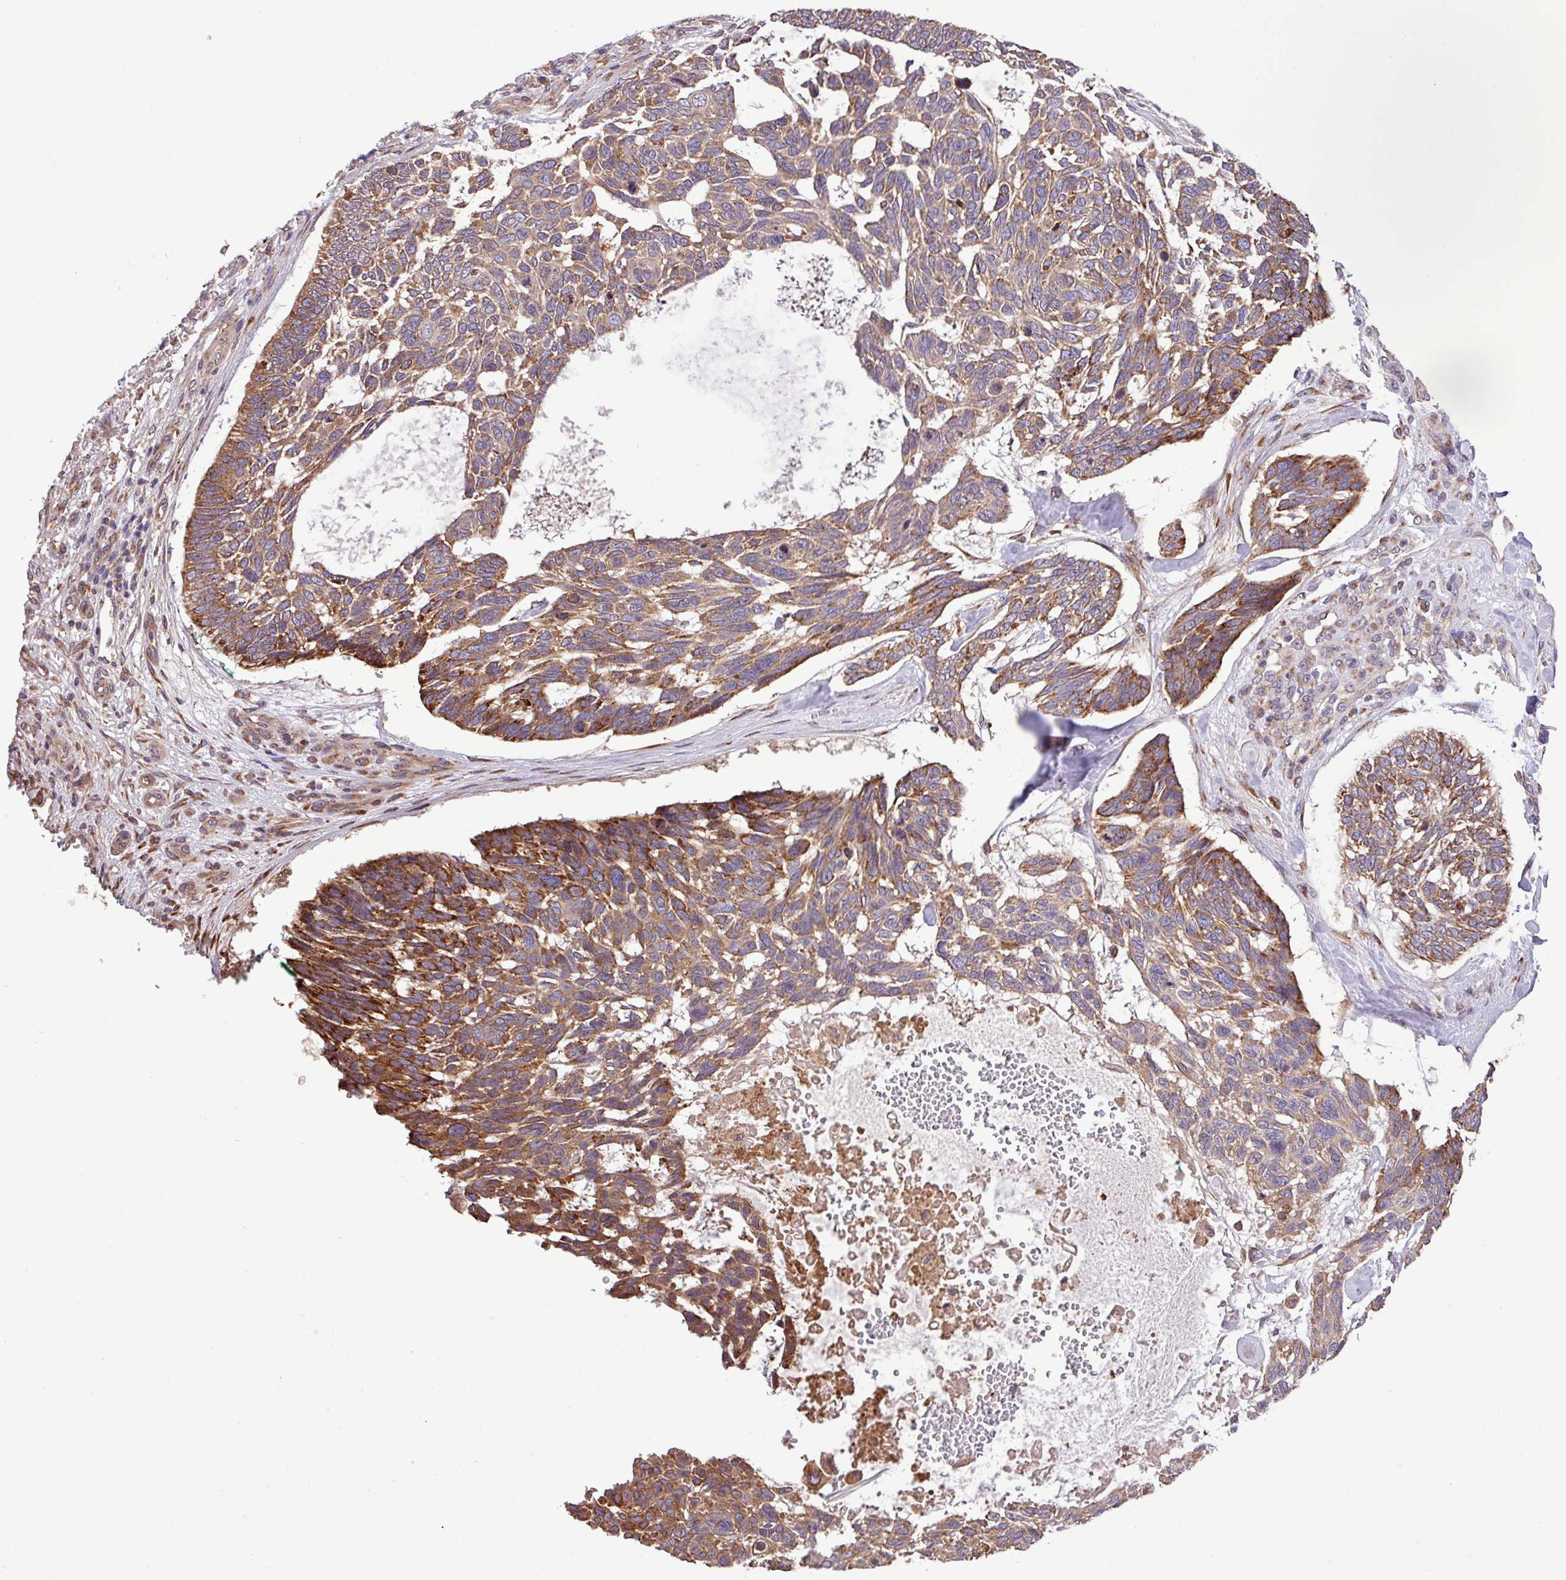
{"staining": {"intensity": "moderate", "quantity": ">75%", "location": "cytoplasmic/membranous"}, "tissue": "skin cancer", "cell_type": "Tumor cells", "image_type": "cancer", "snomed": [{"axis": "morphology", "description": "Basal cell carcinoma"}, {"axis": "topography", "description": "Skin"}], "caption": "This is a micrograph of immunohistochemistry staining of skin cancer (basal cell carcinoma), which shows moderate staining in the cytoplasmic/membranous of tumor cells.", "gene": "MEGF6", "patient": {"sex": "male", "age": 88}}